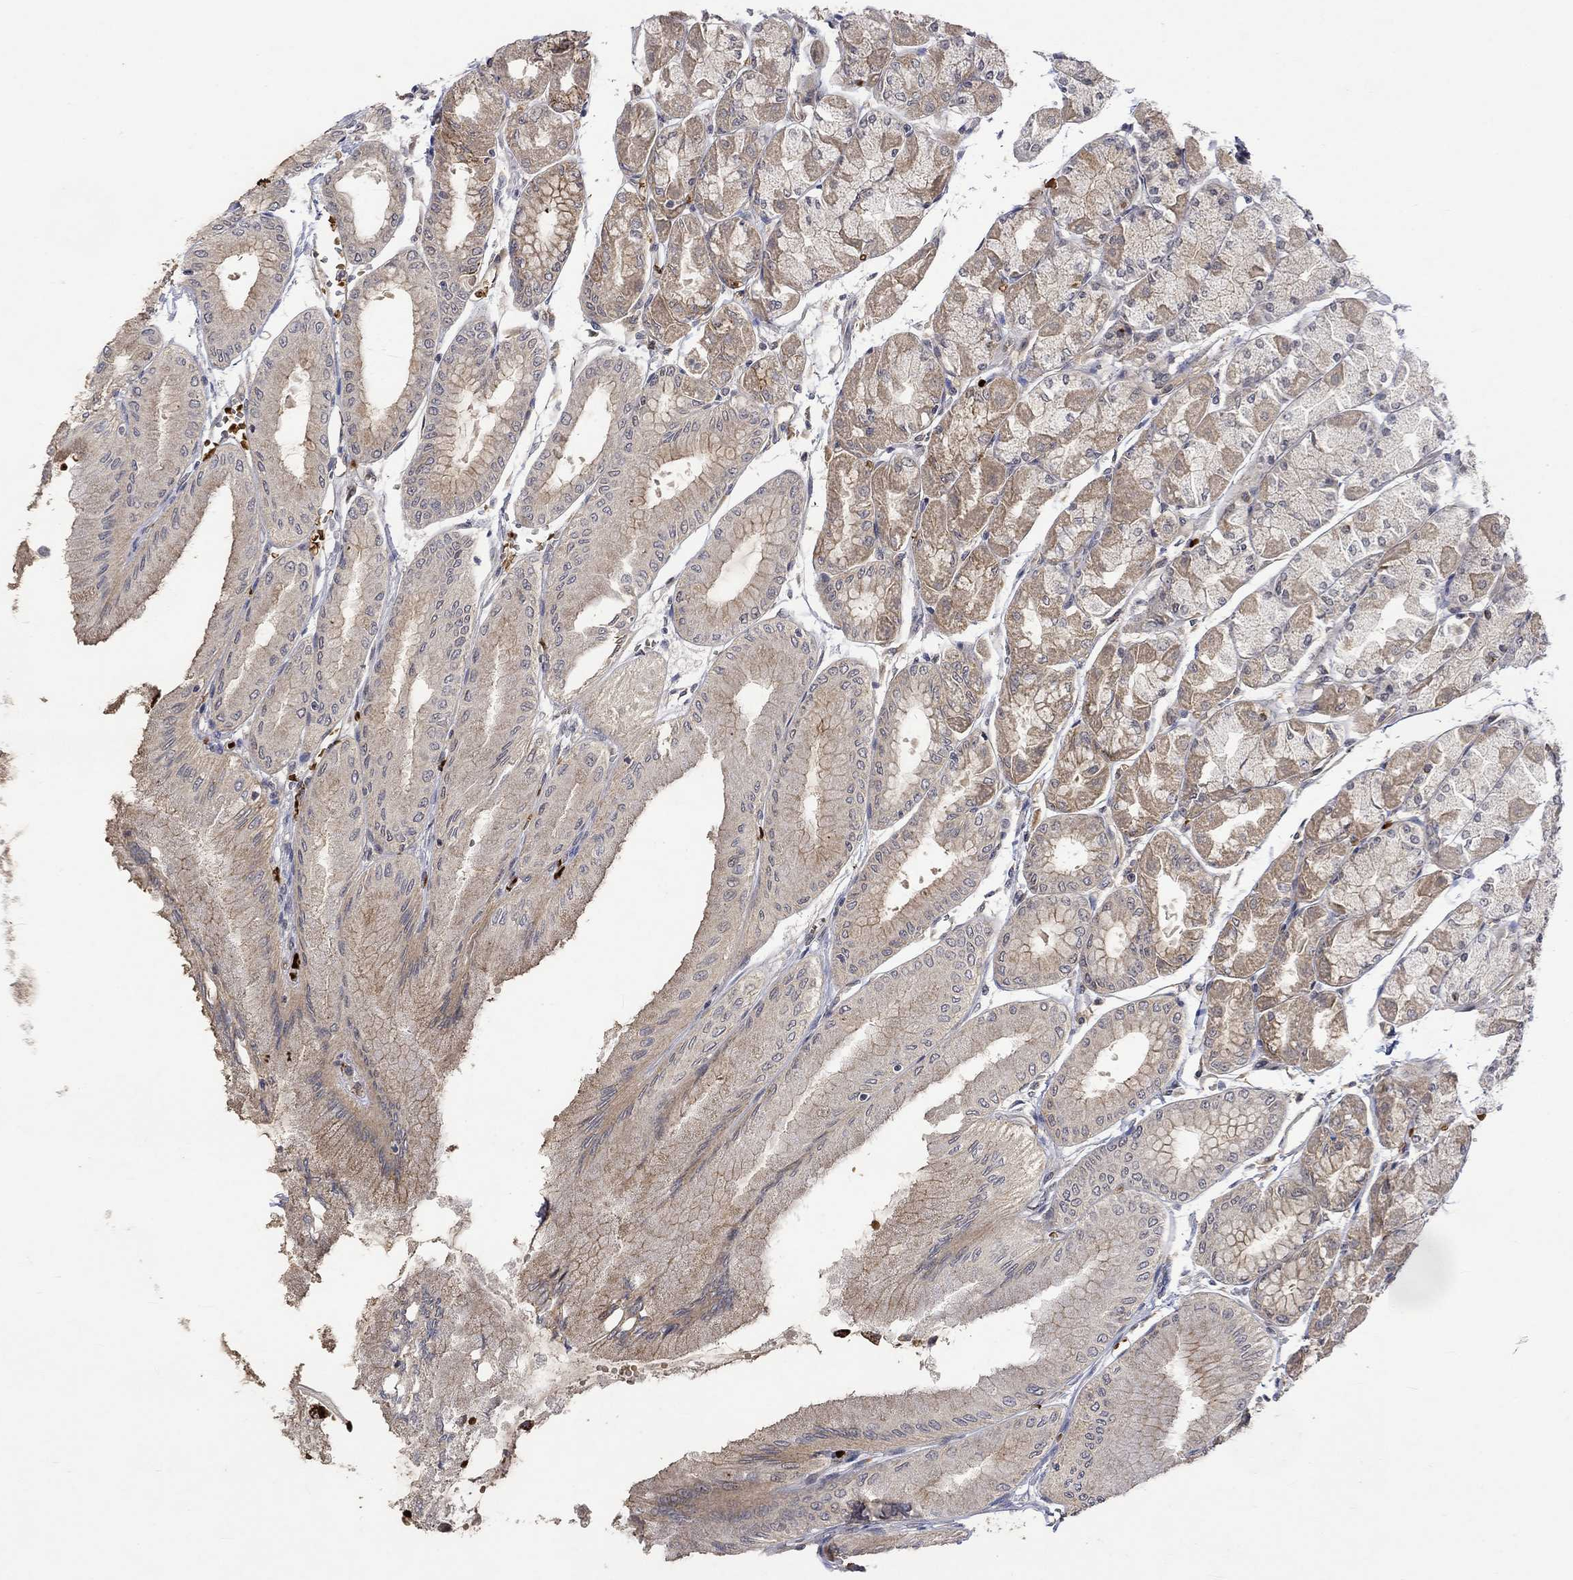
{"staining": {"intensity": "weak", "quantity": "25%-75%", "location": "cytoplasmic/membranous"}, "tissue": "stomach", "cell_type": "Glandular cells", "image_type": "normal", "snomed": [{"axis": "morphology", "description": "Normal tissue, NOS"}, {"axis": "topography", "description": "Stomach, upper"}], "caption": "Glandular cells display weak cytoplasmic/membranous expression in about 25%-75% of cells in normal stomach. The staining is performed using DAB brown chromogen to label protein expression. The nuclei are counter-stained blue using hematoxylin.", "gene": "GRIN2D", "patient": {"sex": "male", "age": 60}}